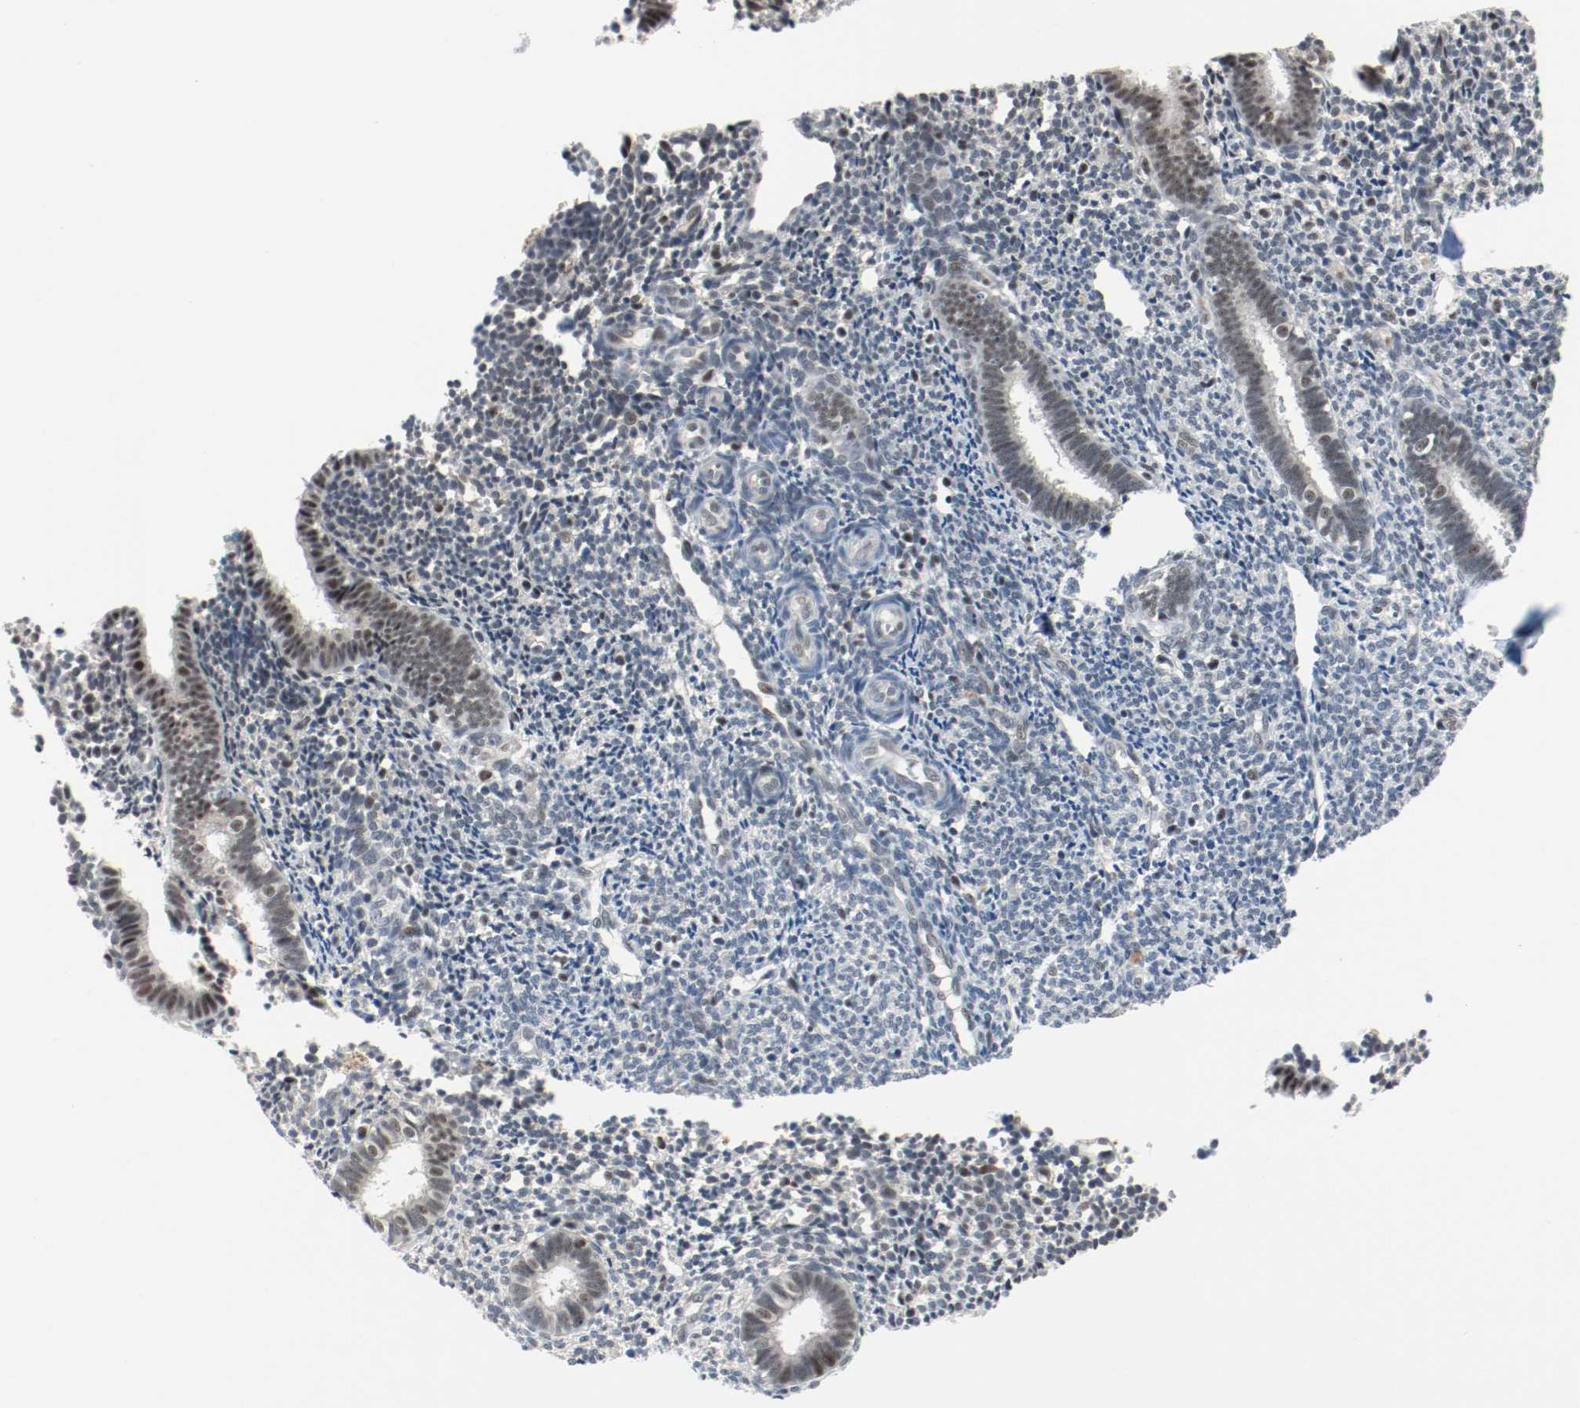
{"staining": {"intensity": "weak", "quantity": "<25%", "location": "nuclear"}, "tissue": "endometrium", "cell_type": "Cells in endometrial stroma", "image_type": "normal", "snomed": [{"axis": "morphology", "description": "Normal tissue, NOS"}, {"axis": "topography", "description": "Endometrium"}], "caption": "Protein analysis of benign endometrium shows no significant positivity in cells in endometrial stroma.", "gene": "ASH1L", "patient": {"sex": "female", "age": 27}}